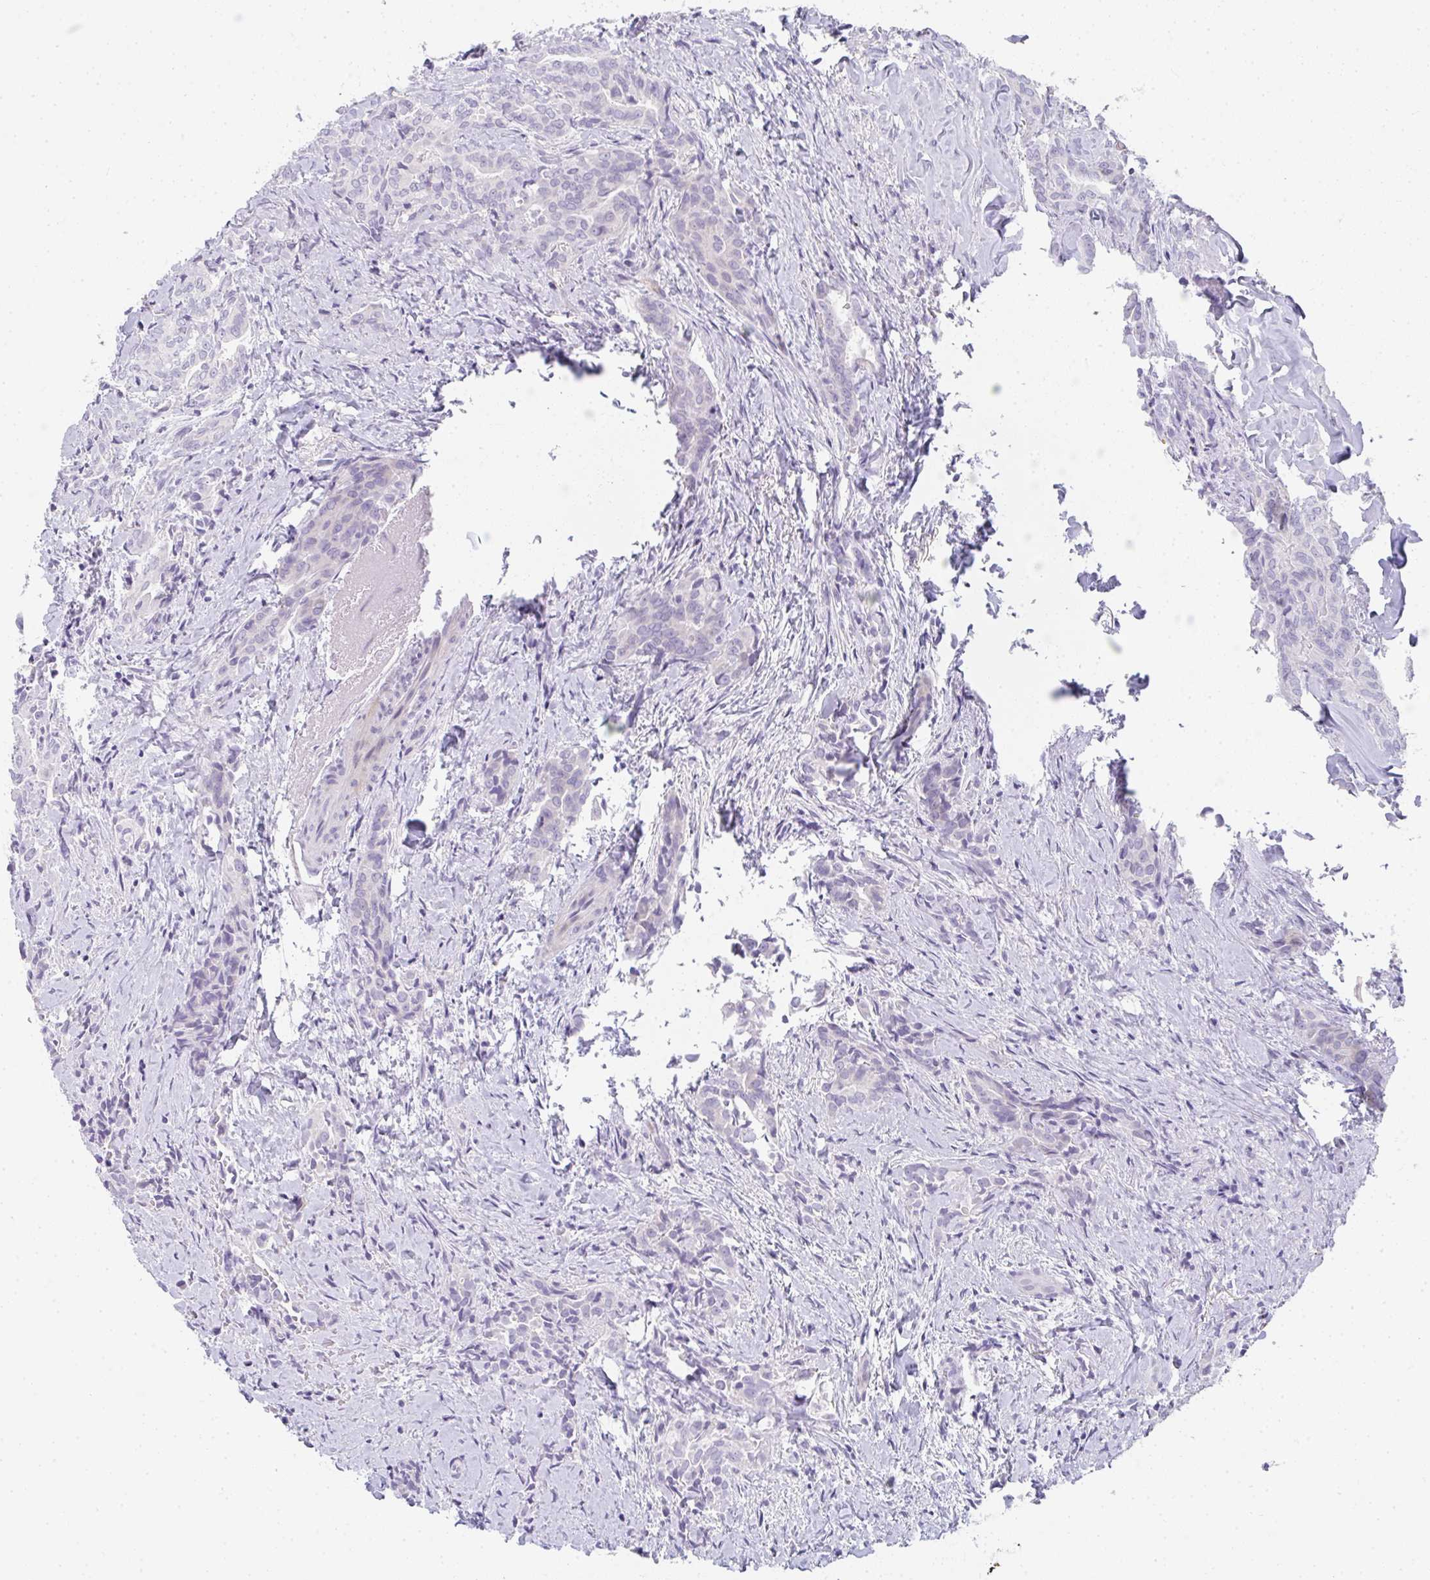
{"staining": {"intensity": "negative", "quantity": "none", "location": "none"}, "tissue": "thyroid cancer", "cell_type": "Tumor cells", "image_type": "cancer", "snomed": [{"axis": "morphology", "description": "Papillary adenocarcinoma, NOS"}, {"axis": "topography", "description": "Thyroid gland"}], "caption": "Immunohistochemistry image of human thyroid cancer stained for a protein (brown), which reveals no expression in tumor cells.", "gene": "NEU2", "patient": {"sex": "male", "age": 61}}